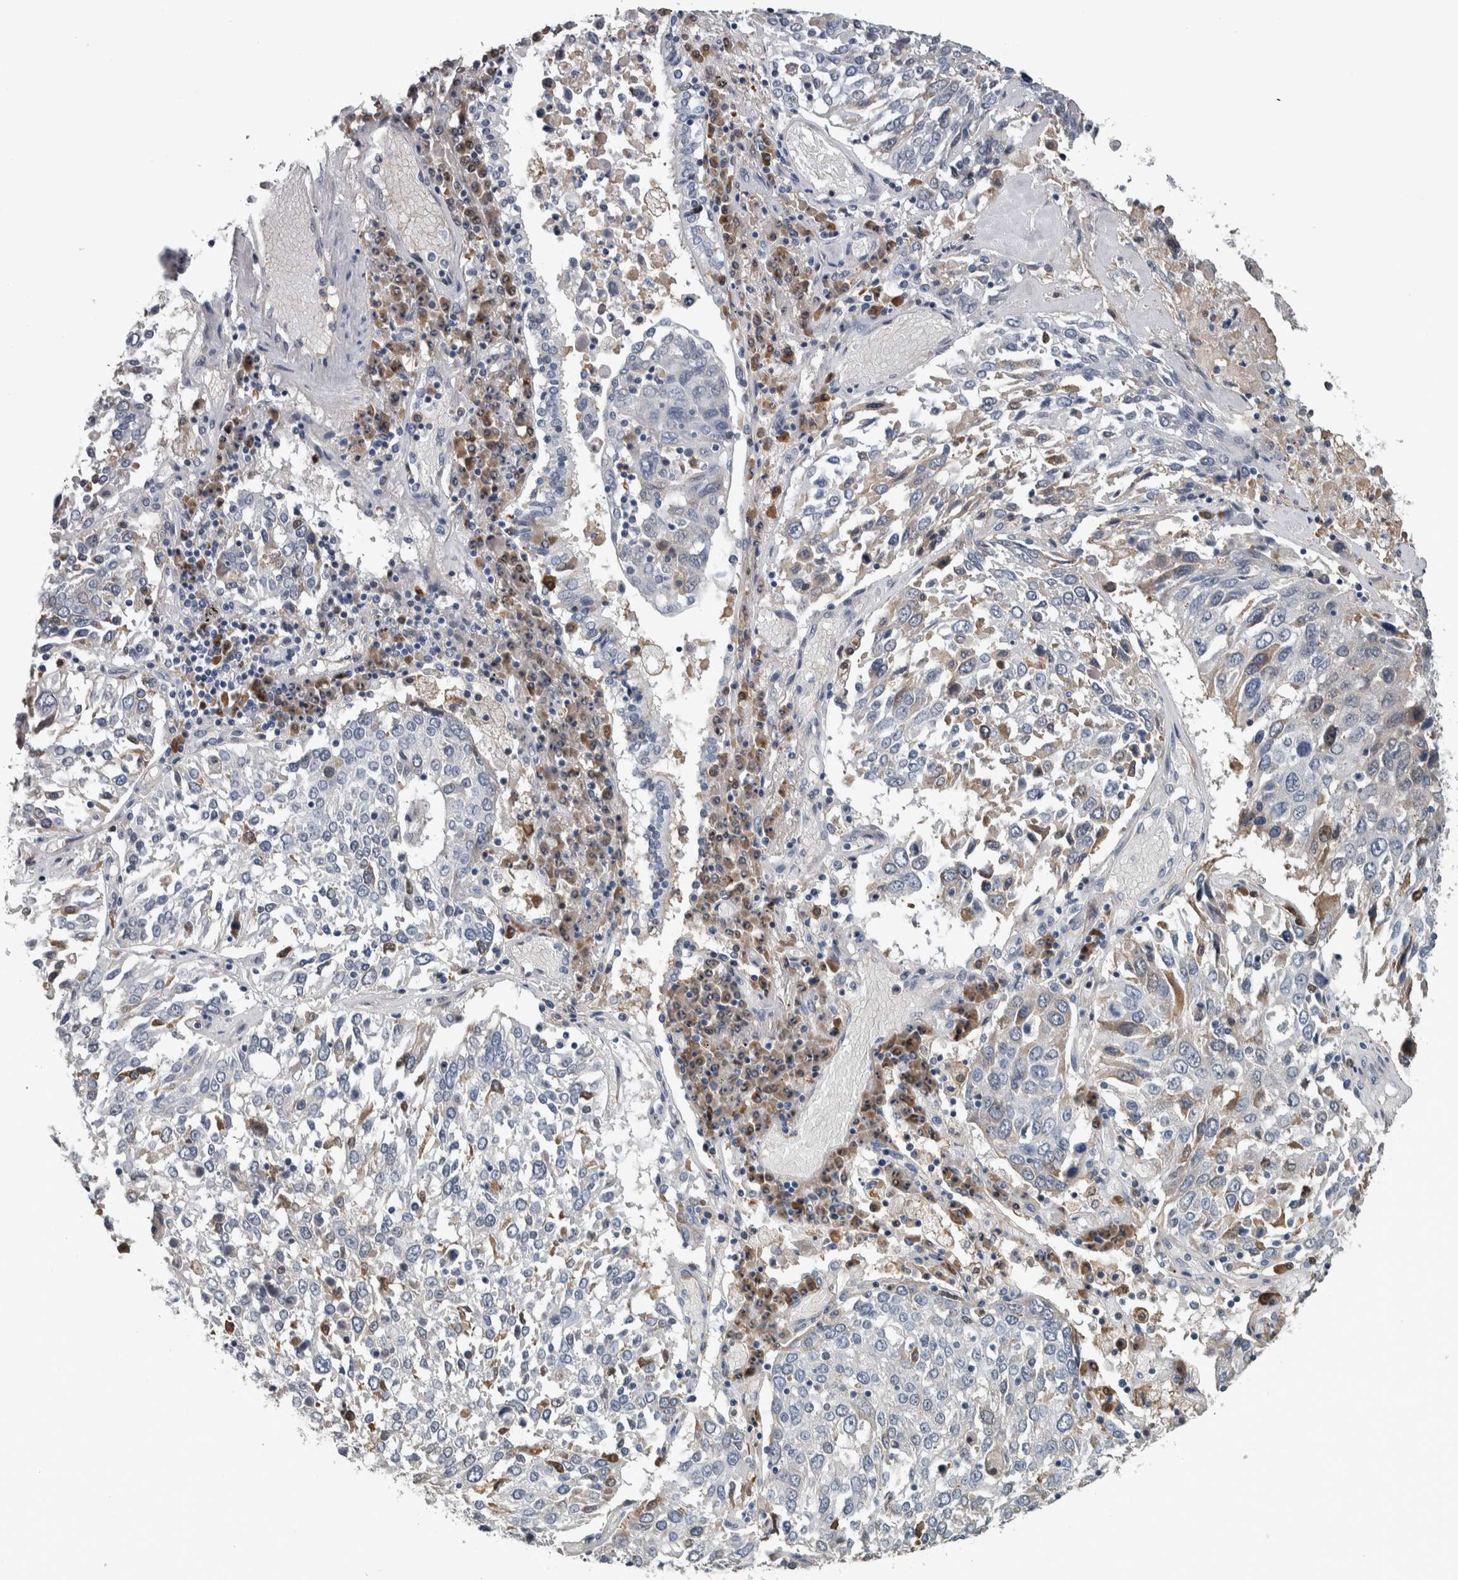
{"staining": {"intensity": "negative", "quantity": "none", "location": "none"}, "tissue": "lung cancer", "cell_type": "Tumor cells", "image_type": "cancer", "snomed": [{"axis": "morphology", "description": "Squamous cell carcinoma, NOS"}, {"axis": "topography", "description": "Lung"}], "caption": "There is no significant expression in tumor cells of lung cancer (squamous cell carcinoma).", "gene": "CAVIN4", "patient": {"sex": "male", "age": 65}}